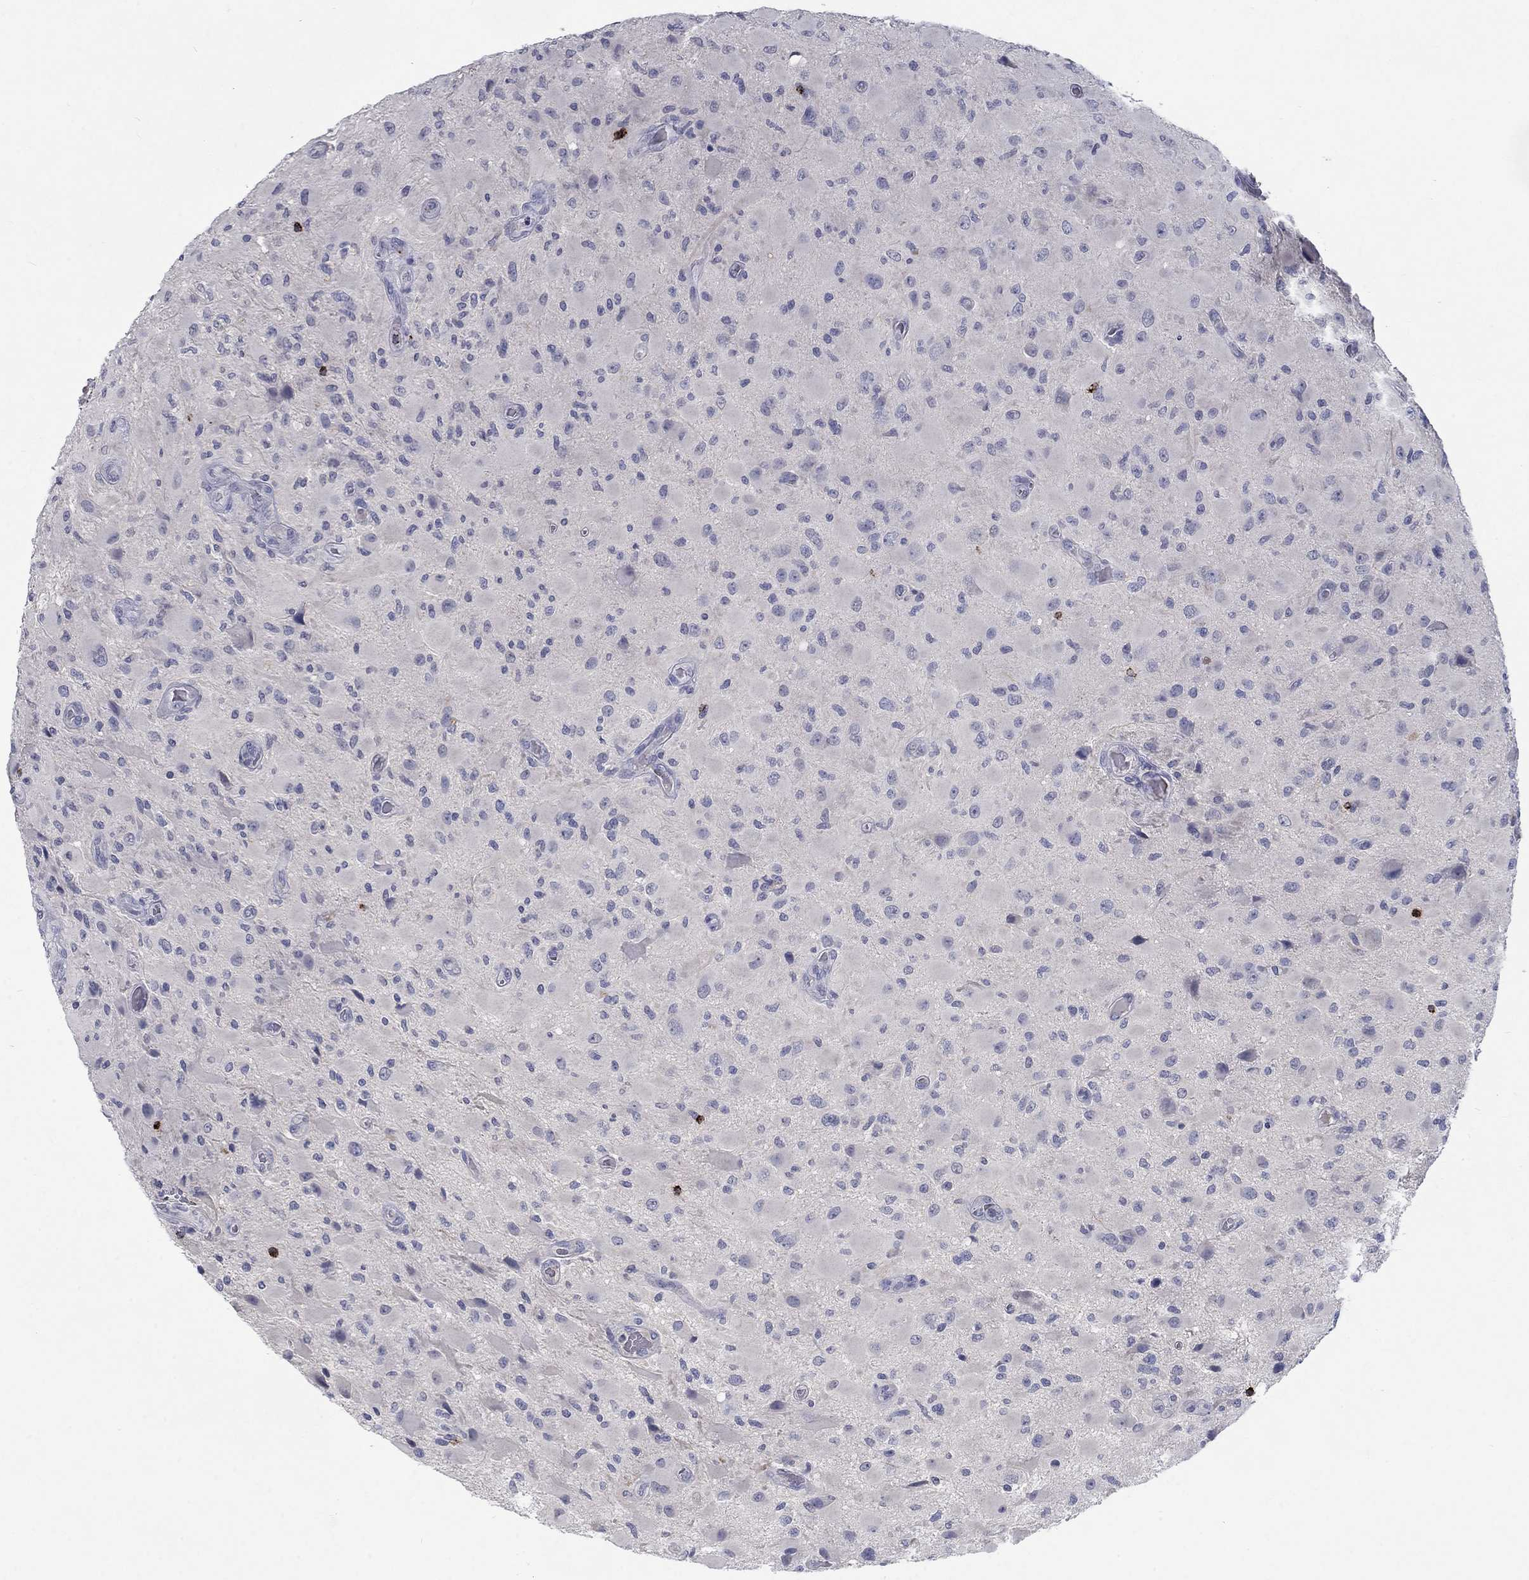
{"staining": {"intensity": "negative", "quantity": "none", "location": "none"}, "tissue": "glioma", "cell_type": "Tumor cells", "image_type": "cancer", "snomed": [{"axis": "morphology", "description": "Glioma, malignant, High grade"}, {"axis": "topography", "description": "Cerebral cortex"}], "caption": "This is an immunohistochemistry image of human malignant glioma (high-grade). There is no expression in tumor cells.", "gene": "GZMA", "patient": {"sex": "male", "age": 35}}